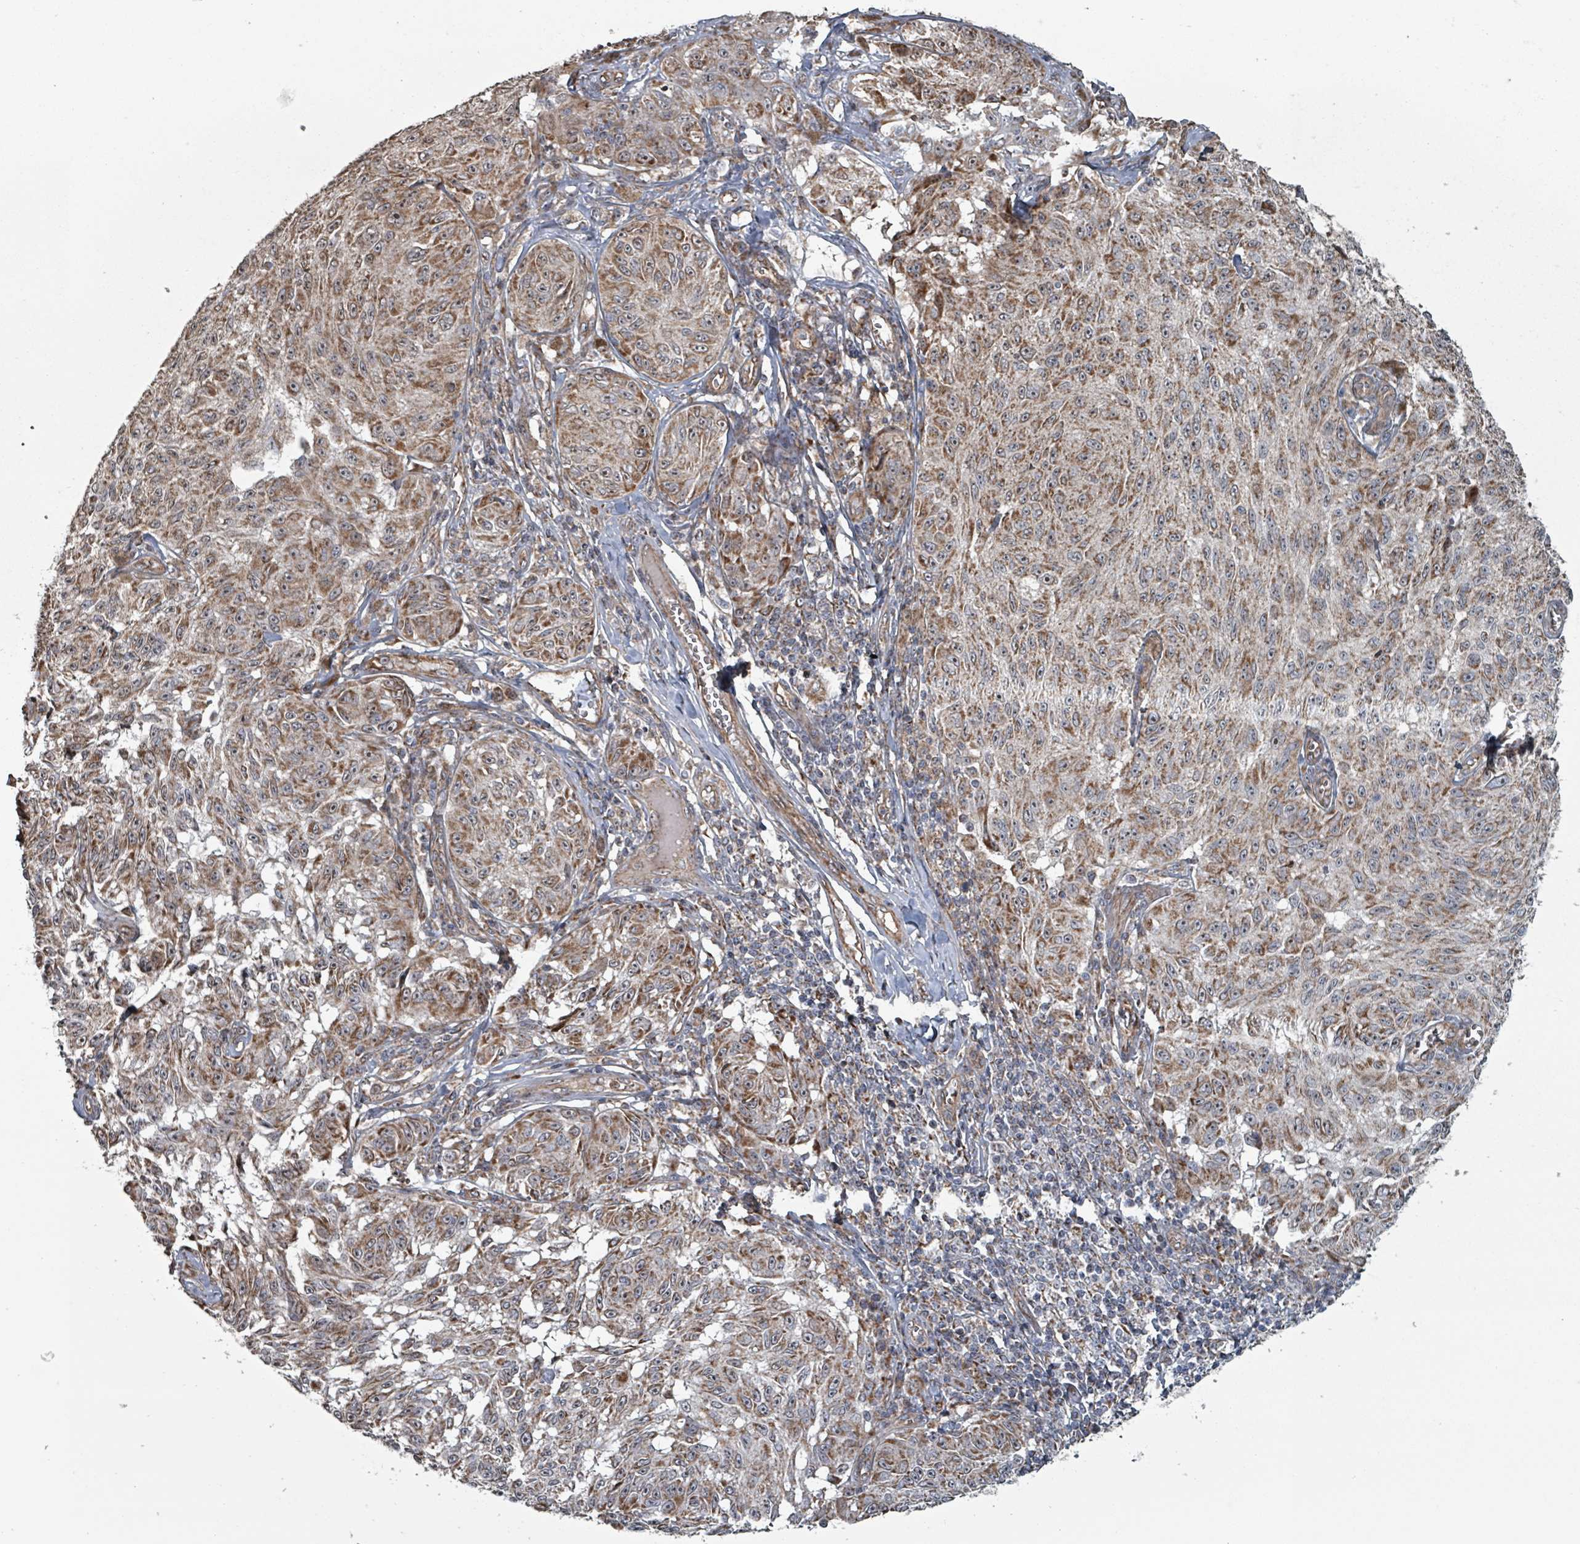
{"staining": {"intensity": "moderate", "quantity": ">75%", "location": "cytoplasmic/membranous"}, "tissue": "melanoma", "cell_type": "Tumor cells", "image_type": "cancer", "snomed": [{"axis": "morphology", "description": "Malignant melanoma, NOS"}, {"axis": "topography", "description": "Skin"}], "caption": "A brown stain labels moderate cytoplasmic/membranous positivity of a protein in human melanoma tumor cells.", "gene": "MRPL4", "patient": {"sex": "male", "age": 68}}